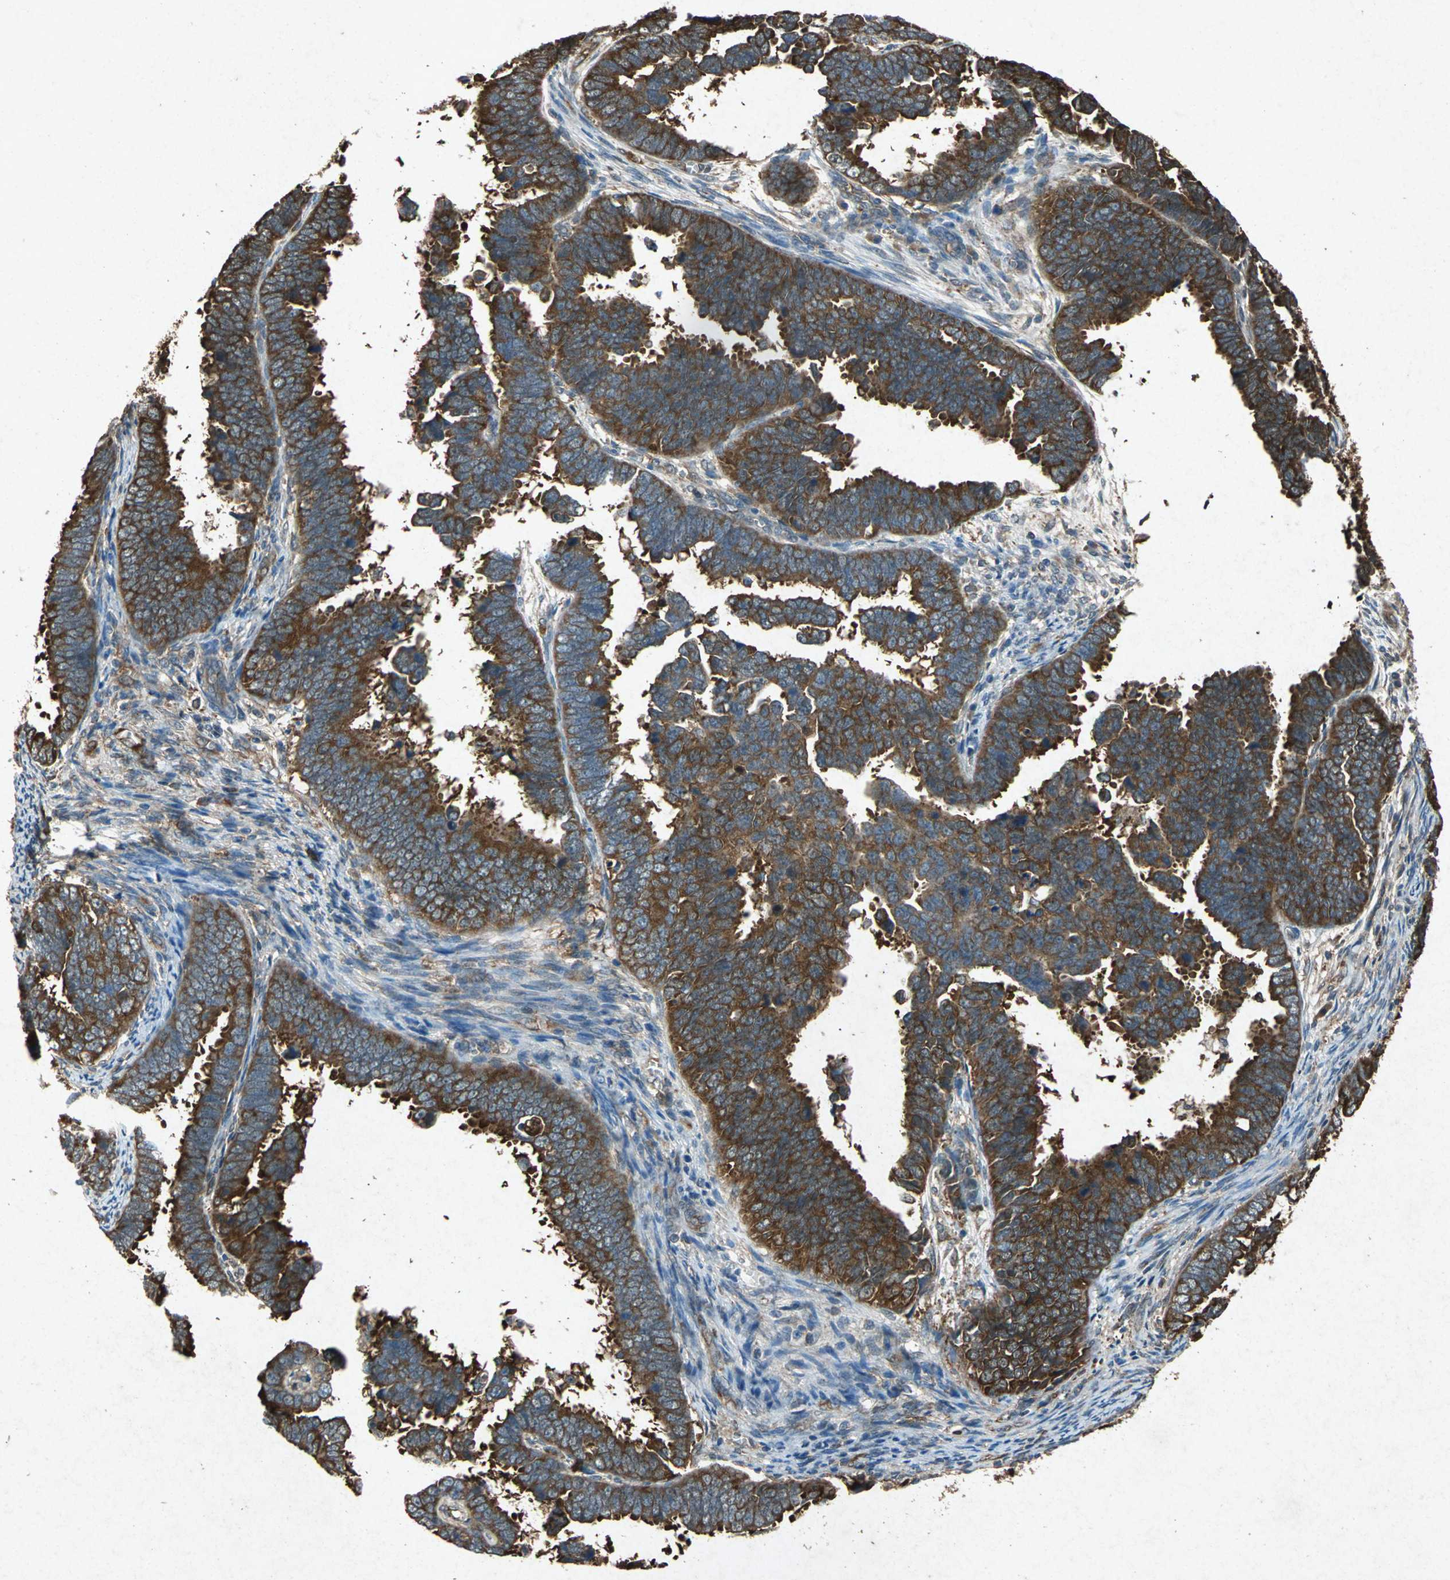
{"staining": {"intensity": "strong", "quantity": ">75%", "location": "cytoplasmic/membranous"}, "tissue": "endometrial cancer", "cell_type": "Tumor cells", "image_type": "cancer", "snomed": [{"axis": "morphology", "description": "Adenocarcinoma, NOS"}, {"axis": "topography", "description": "Endometrium"}], "caption": "Human endometrial cancer stained with a brown dye reveals strong cytoplasmic/membranous positive positivity in approximately >75% of tumor cells.", "gene": "HSP90AB1", "patient": {"sex": "female", "age": 75}}